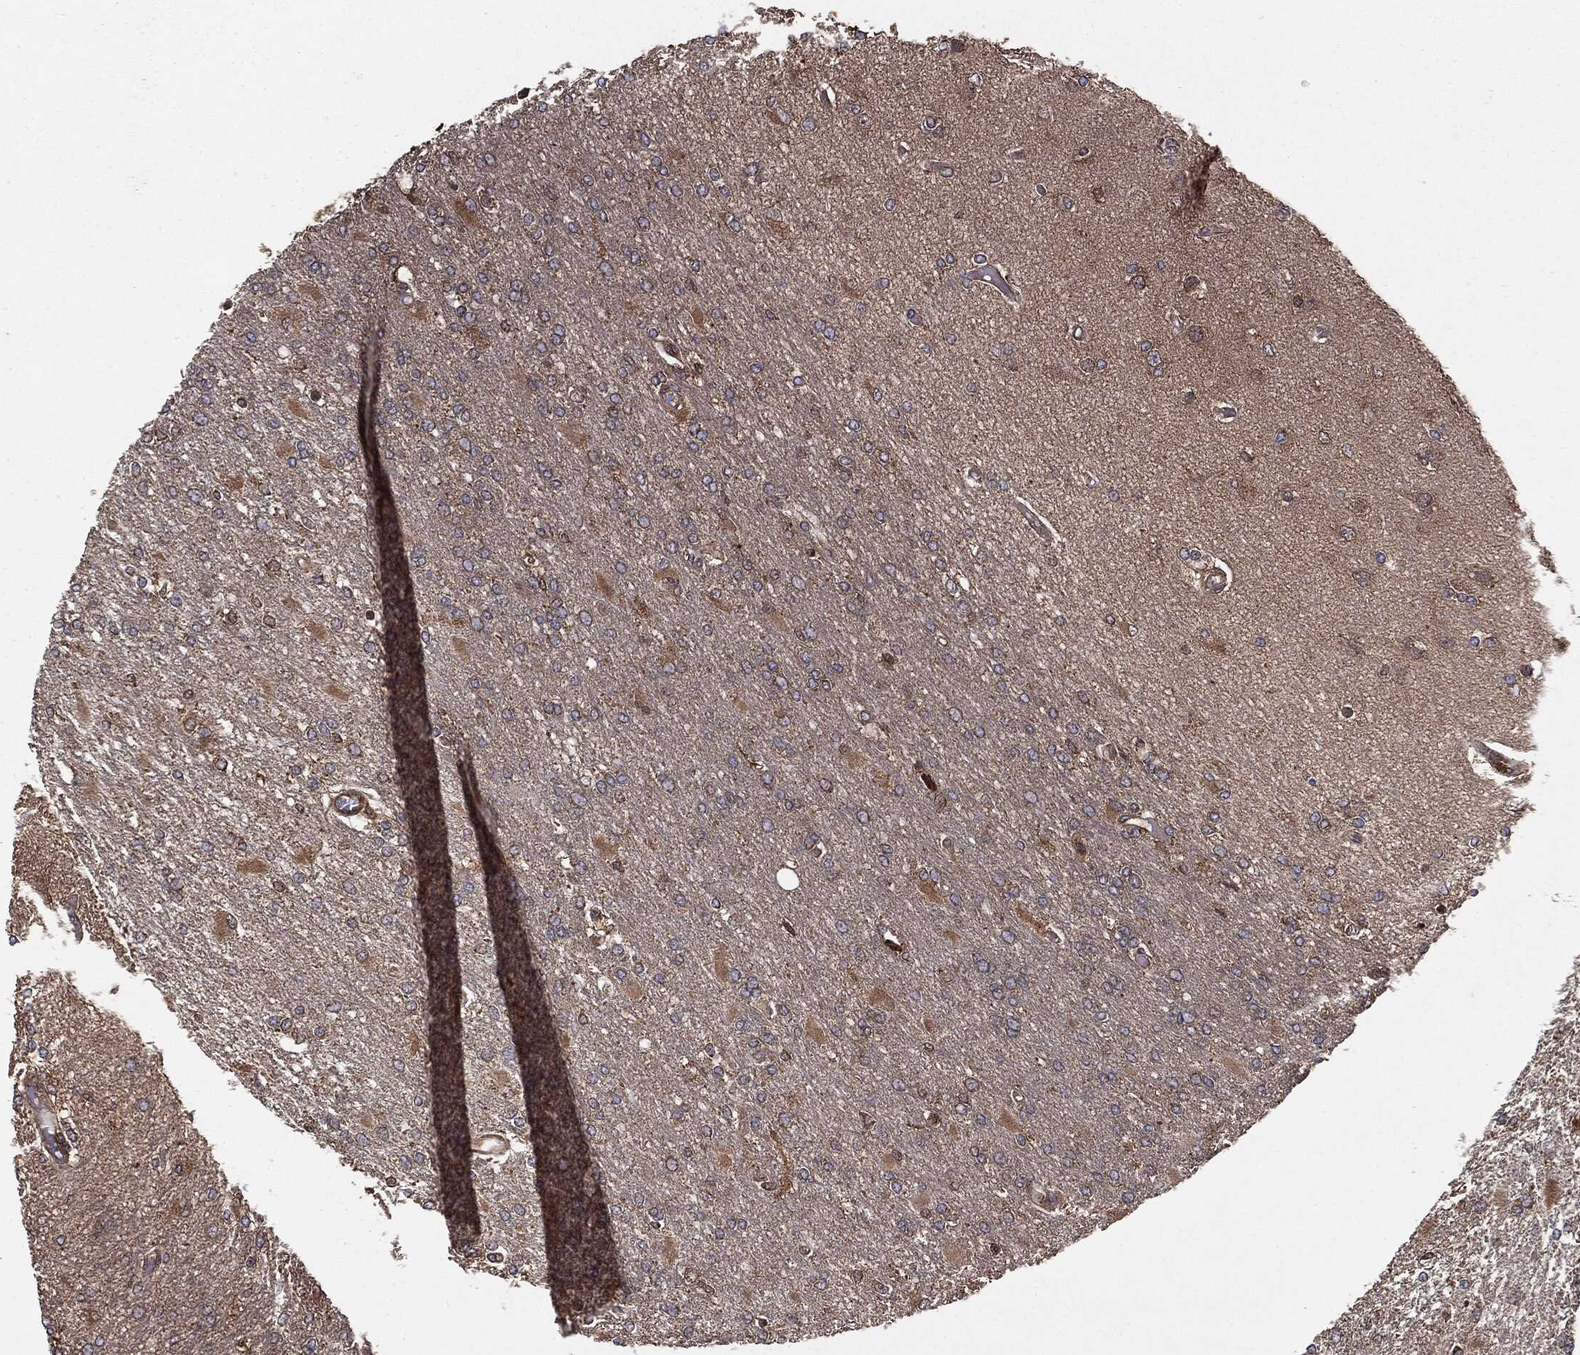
{"staining": {"intensity": "weak", "quantity": "<25%", "location": "cytoplasmic/membranous"}, "tissue": "glioma", "cell_type": "Tumor cells", "image_type": "cancer", "snomed": [{"axis": "morphology", "description": "Glioma, malignant, High grade"}, {"axis": "topography", "description": "Cerebral cortex"}], "caption": "Immunohistochemistry of human high-grade glioma (malignant) reveals no staining in tumor cells.", "gene": "NME1", "patient": {"sex": "male", "age": 79}}